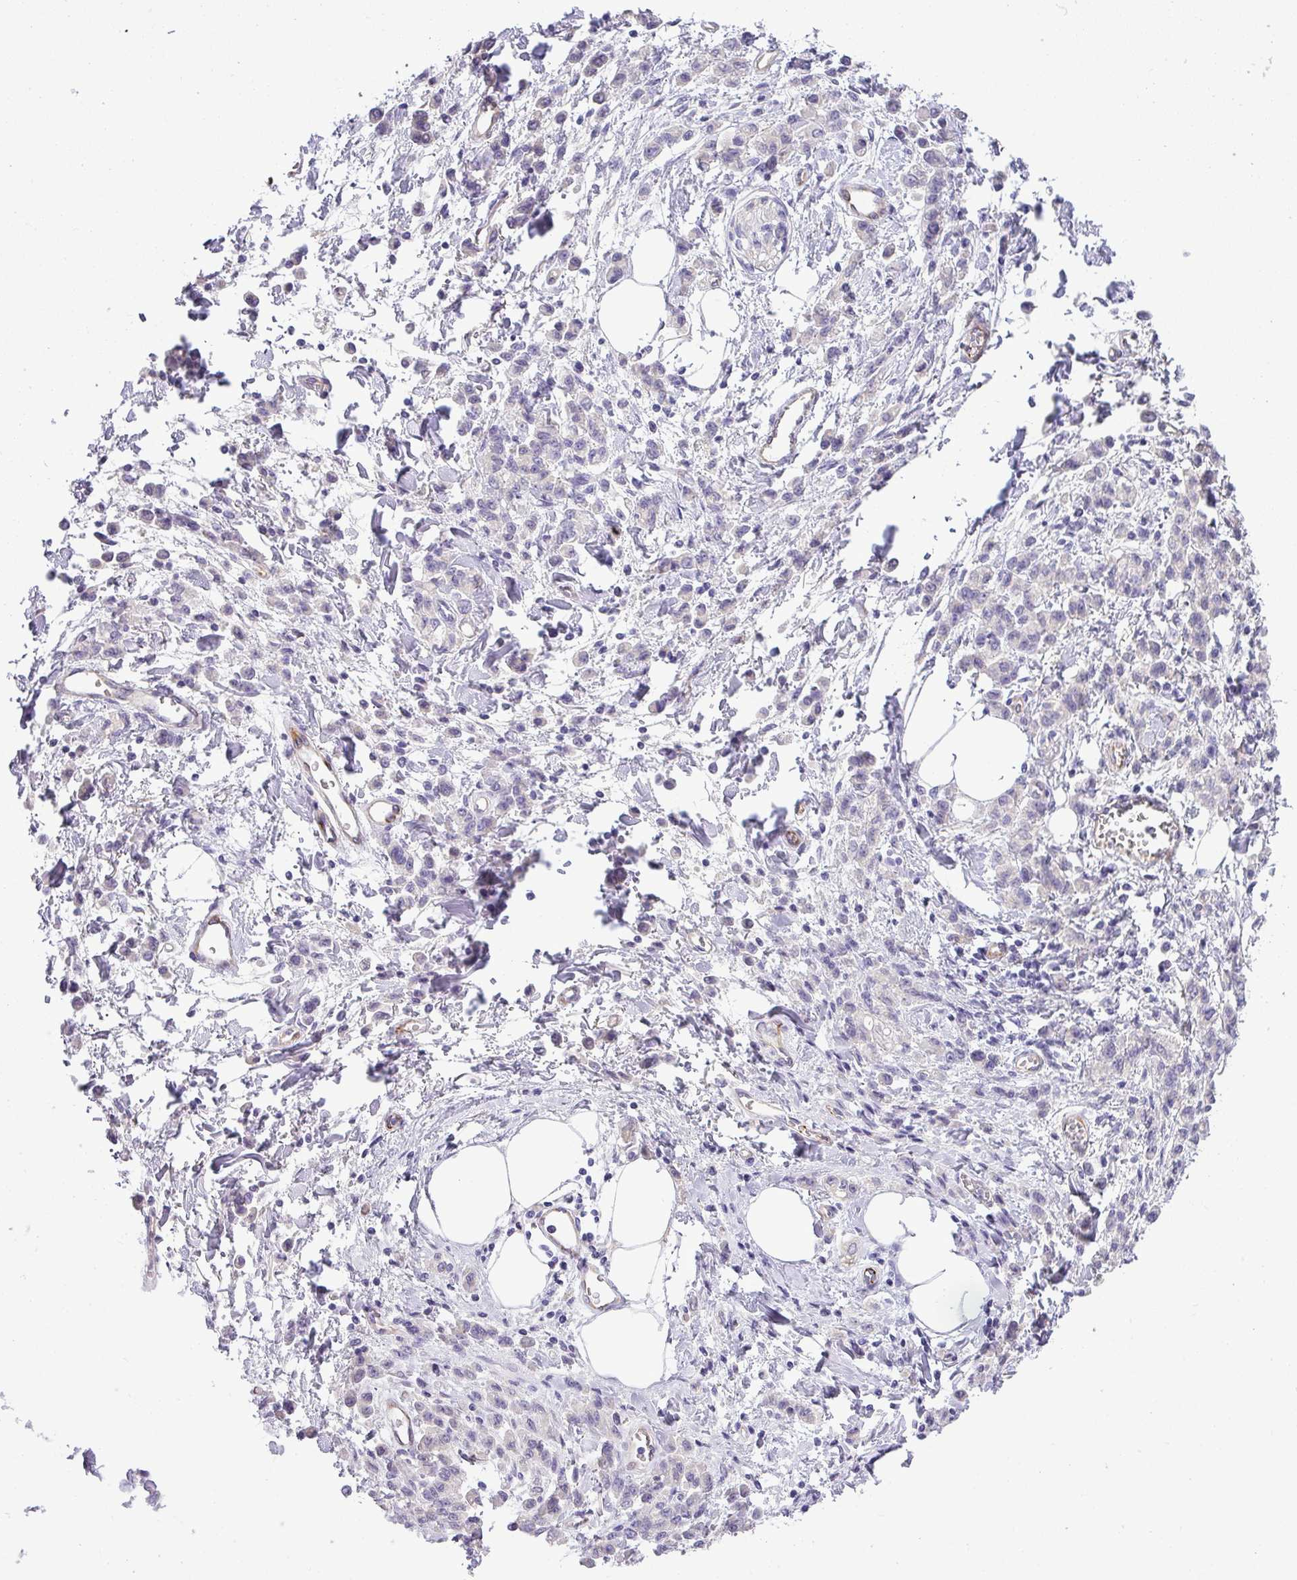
{"staining": {"intensity": "negative", "quantity": "none", "location": "none"}, "tissue": "stomach cancer", "cell_type": "Tumor cells", "image_type": "cancer", "snomed": [{"axis": "morphology", "description": "Adenocarcinoma, NOS"}, {"axis": "topography", "description": "Stomach"}], "caption": "A micrograph of human stomach adenocarcinoma is negative for staining in tumor cells. (DAB IHC with hematoxylin counter stain).", "gene": "ENSG00000273748", "patient": {"sex": "male", "age": 77}}